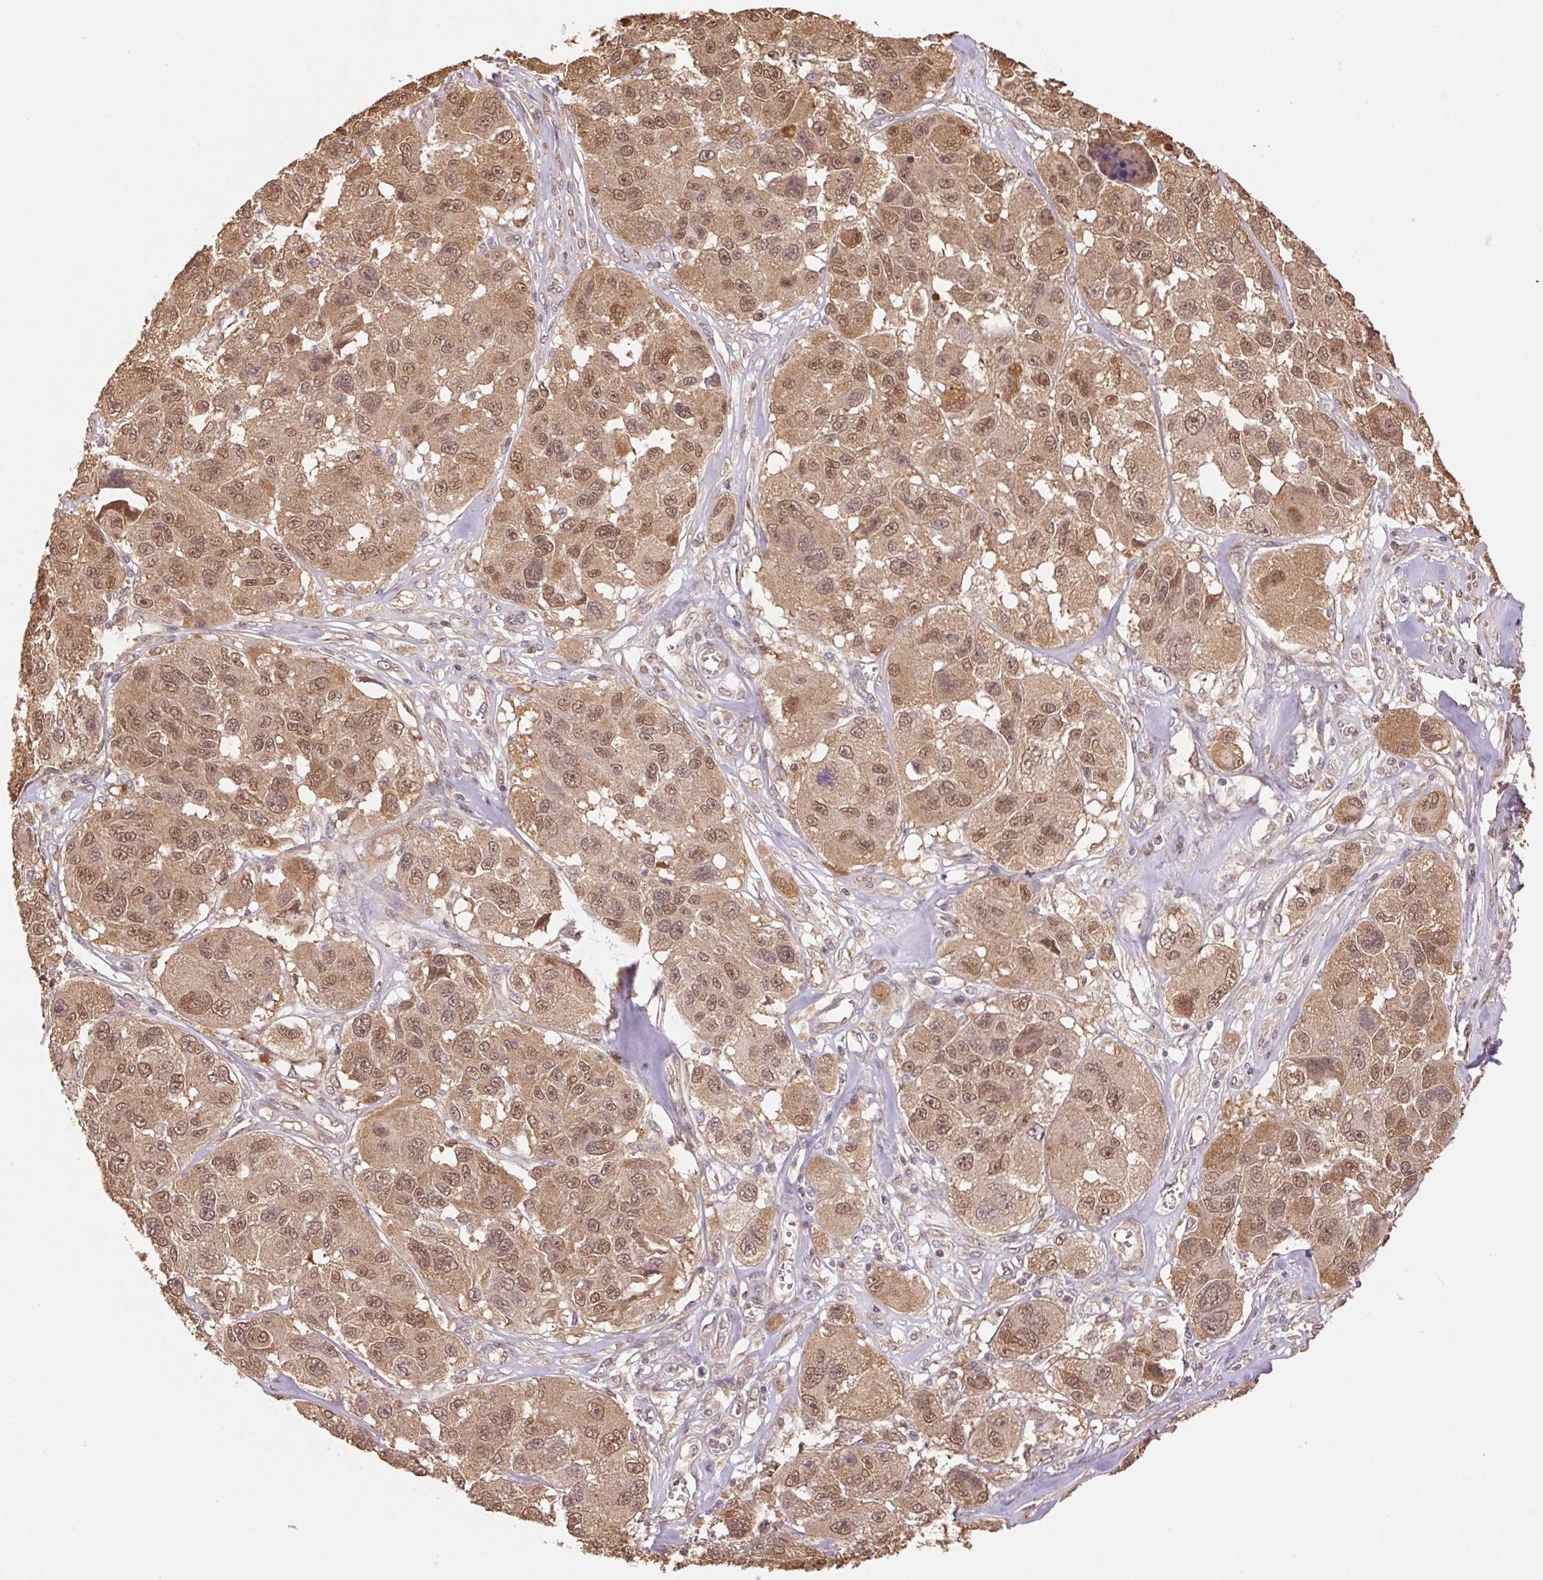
{"staining": {"intensity": "moderate", "quantity": ">75%", "location": "cytoplasmic/membranous,nuclear"}, "tissue": "melanoma", "cell_type": "Tumor cells", "image_type": "cancer", "snomed": [{"axis": "morphology", "description": "Malignant melanoma, NOS"}, {"axis": "topography", "description": "Skin"}], "caption": "A high-resolution histopathology image shows IHC staining of melanoma, which exhibits moderate cytoplasmic/membranous and nuclear staining in about >75% of tumor cells. The staining is performed using DAB (3,3'-diaminobenzidine) brown chromogen to label protein expression. The nuclei are counter-stained blue using hematoxylin.", "gene": "CUTA", "patient": {"sex": "female", "age": 66}}